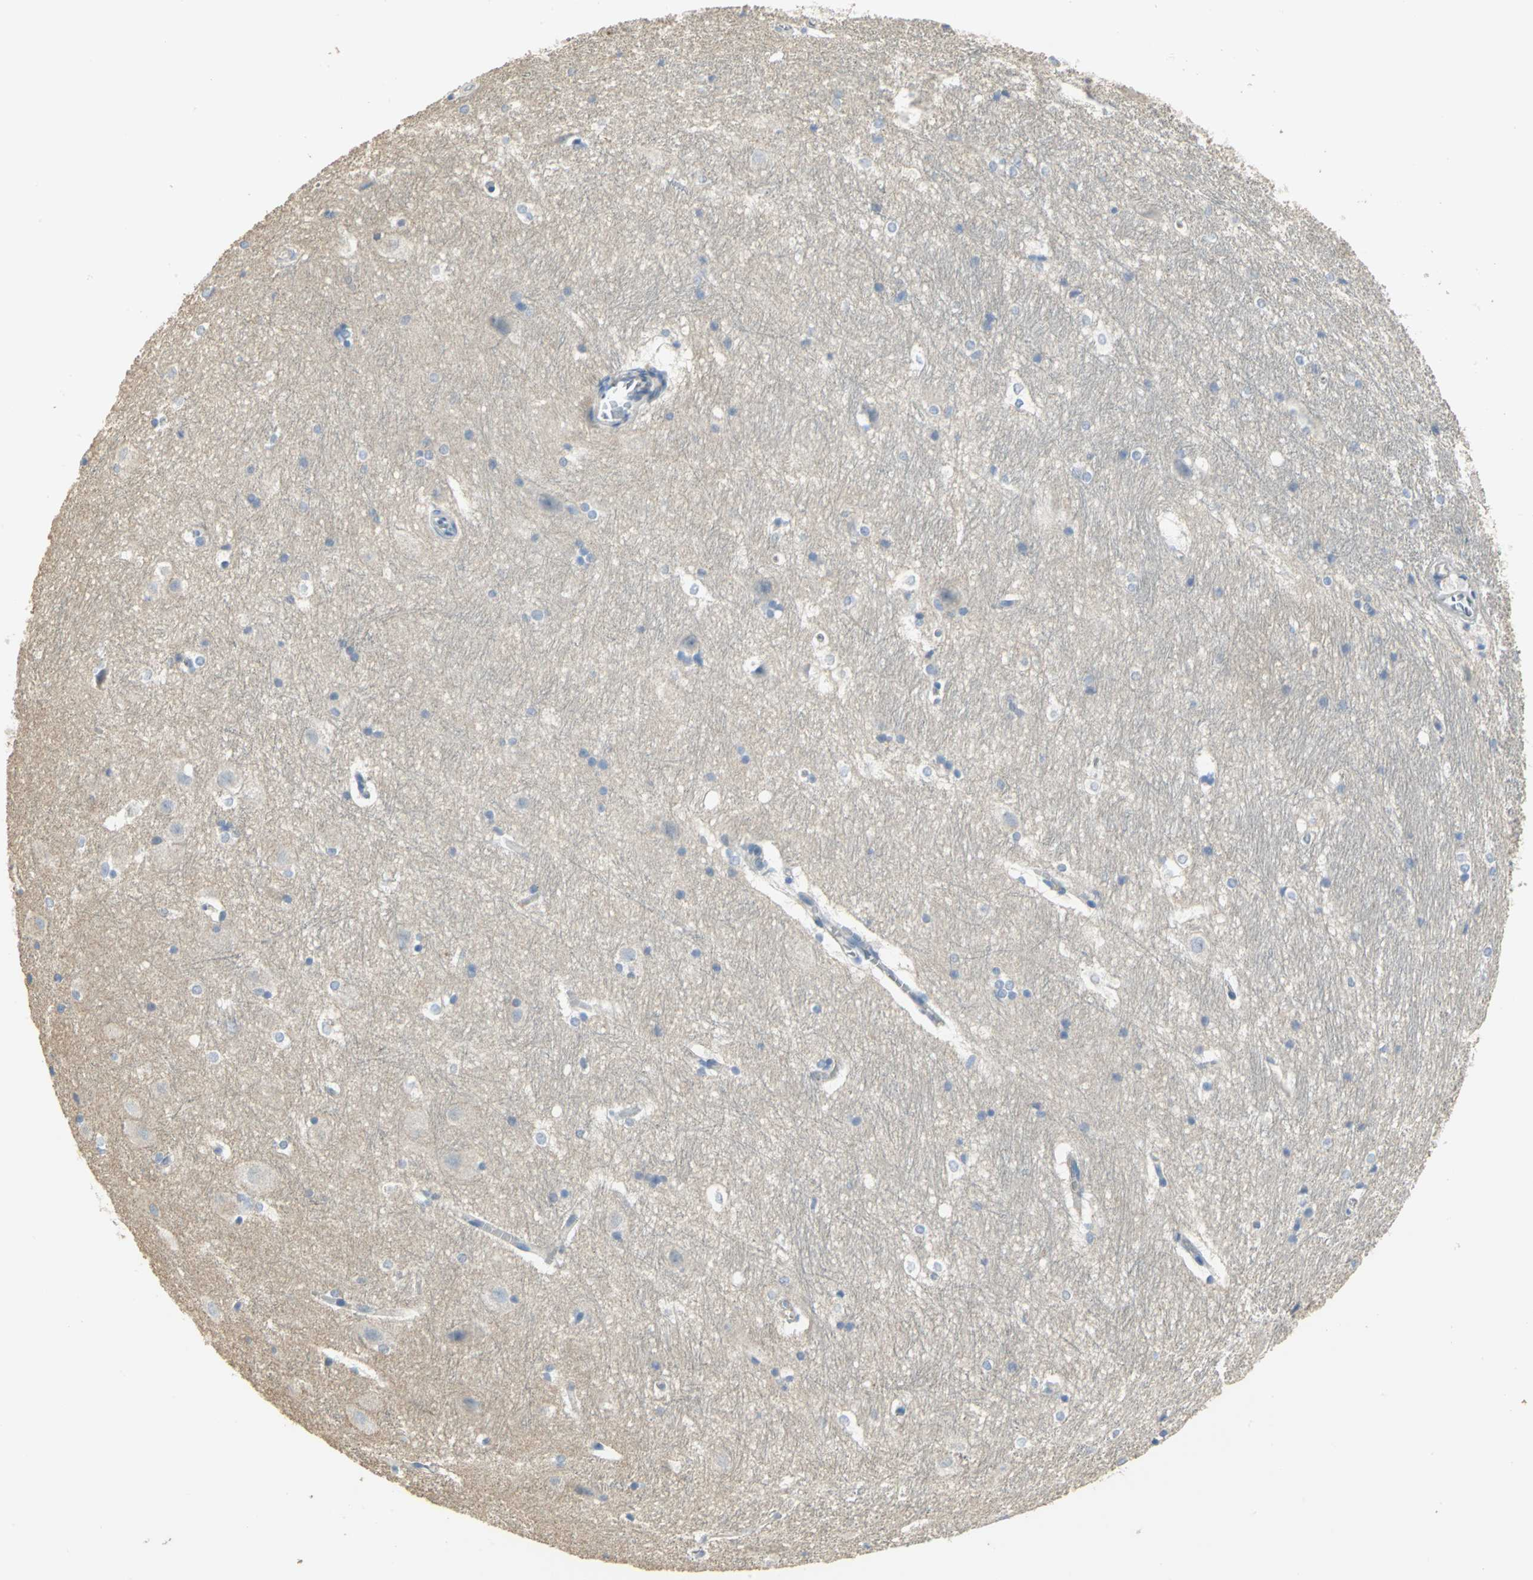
{"staining": {"intensity": "negative", "quantity": "none", "location": "none"}, "tissue": "hippocampus", "cell_type": "Glial cells", "image_type": "normal", "snomed": [{"axis": "morphology", "description": "Normal tissue, NOS"}, {"axis": "topography", "description": "Hippocampus"}], "caption": "A high-resolution micrograph shows IHC staining of unremarkable hippocampus, which displays no significant expression in glial cells.", "gene": "DLGAP5", "patient": {"sex": "female", "age": 19}}